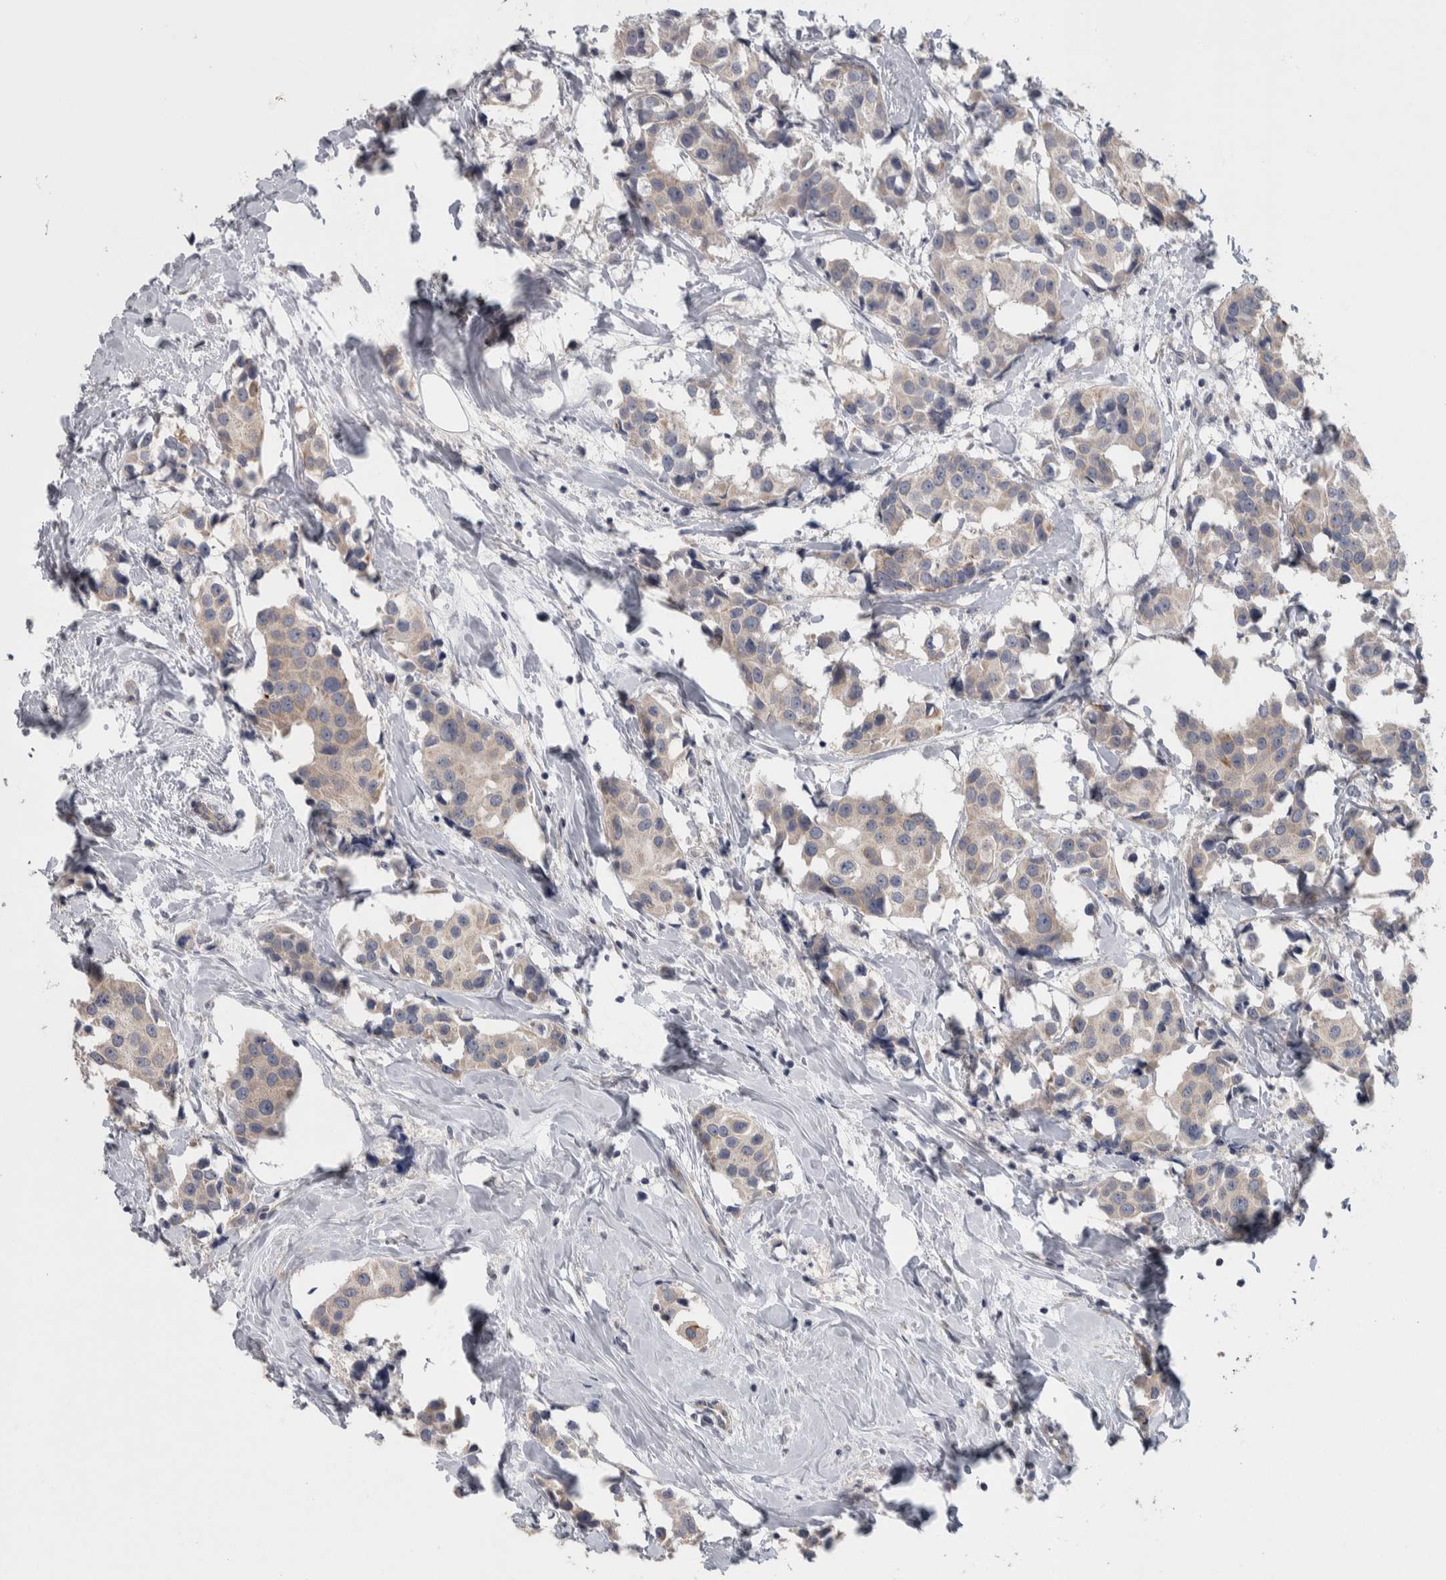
{"staining": {"intensity": "weak", "quantity": "25%-75%", "location": "cytoplasmic/membranous"}, "tissue": "breast cancer", "cell_type": "Tumor cells", "image_type": "cancer", "snomed": [{"axis": "morphology", "description": "Normal tissue, NOS"}, {"axis": "morphology", "description": "Duct carcinoma"}, {"axis": "topography", "description": "Breast"}], "caption": "DAB (3,3'-diaminobenzidine) immunohistochemical staining of human breast intraductal carcinoma demonstrates weak cytoplasmic/membranous protein staining in approximately 25%-75% of tumor cells.", "gene": "SRP68", "patient": {"sex": "female", "age": 39}}